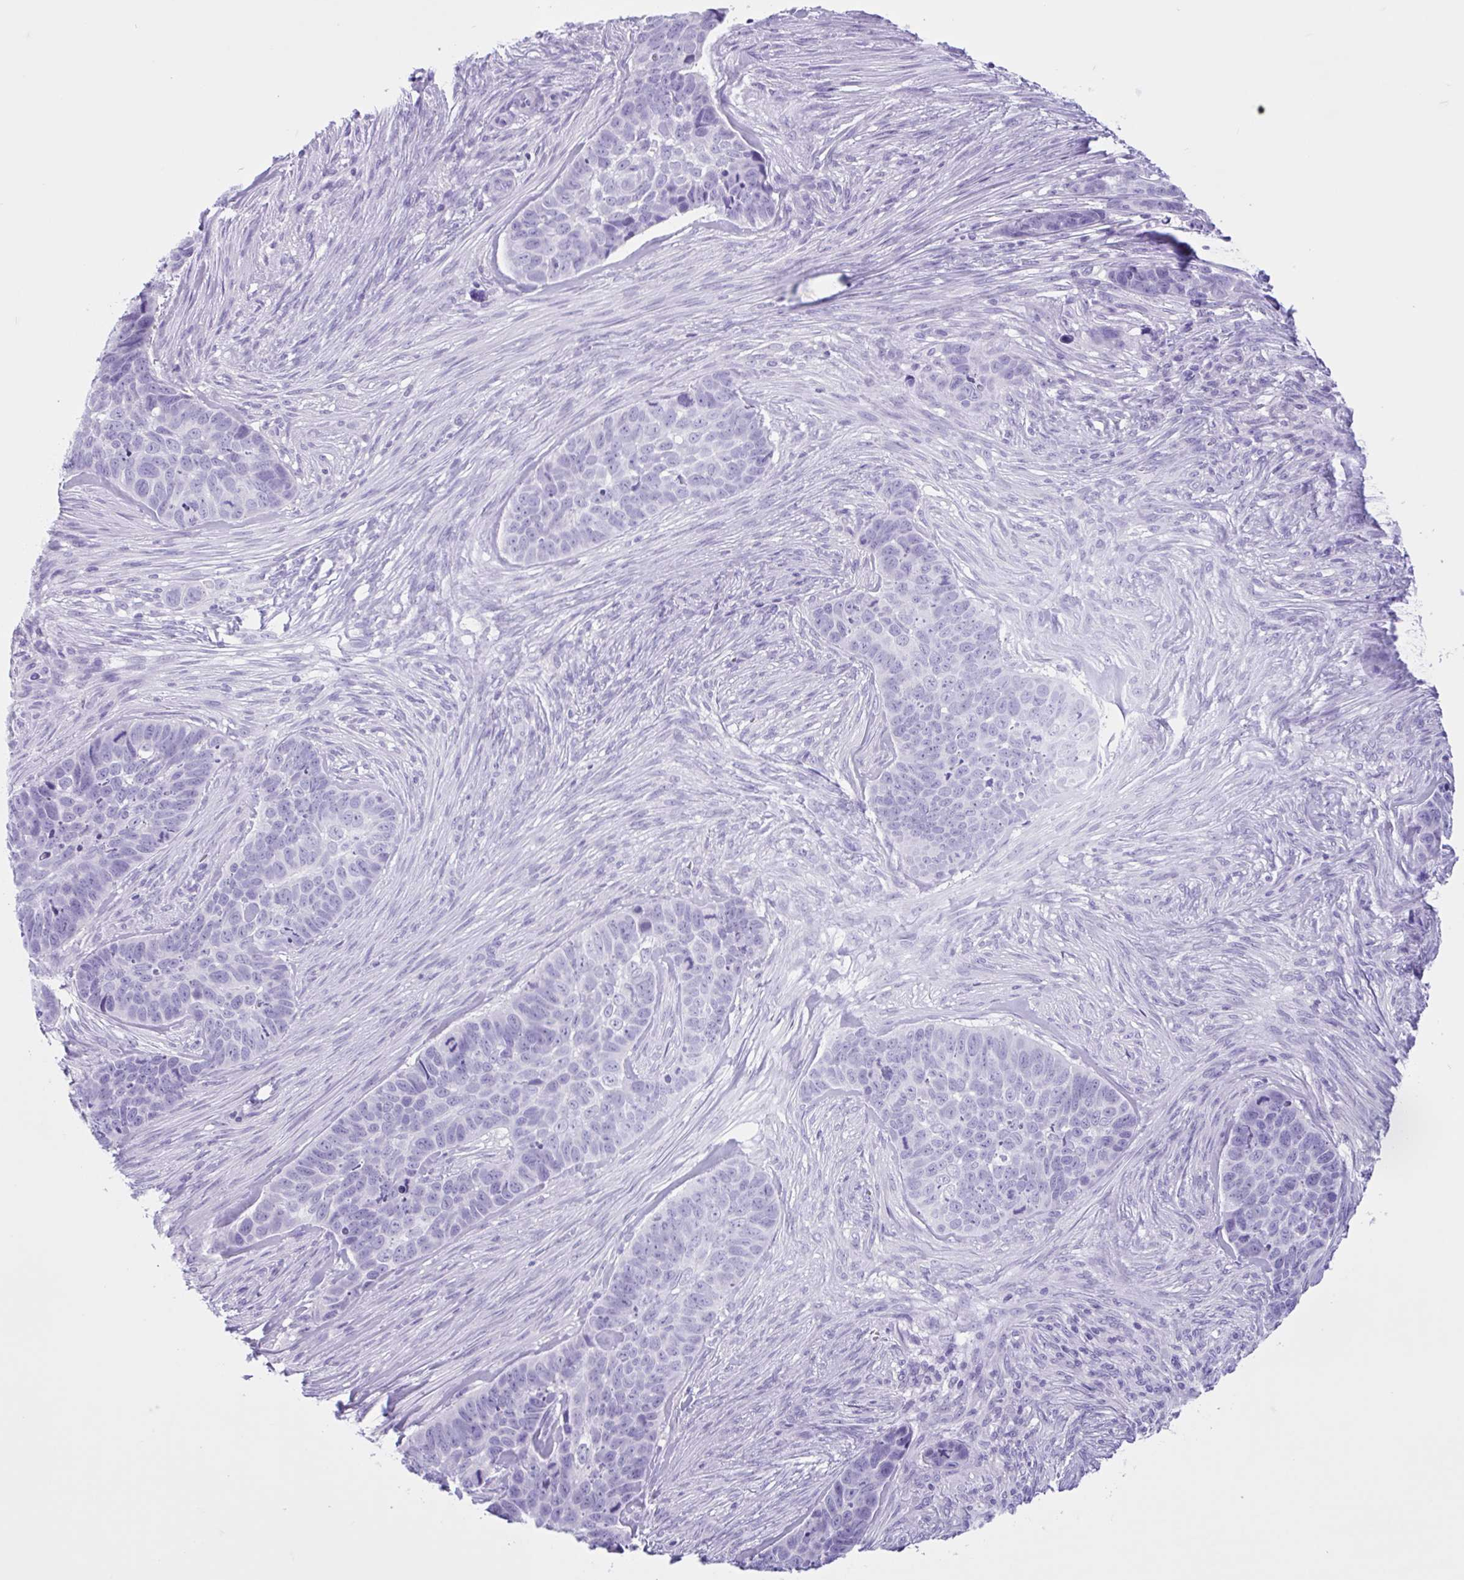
{"staining": {"intensity": "negative", "quantity": "none", "location": "none"}, "tissue": "skin cancer", "cell_type": "Tumor cells", "image_type": "cancer", "snomed": [{"axis": "morphology", "description": "Basal cell carcinoma"}, {"axis": "topography", "description": "Skin"}], "caption": "Immunohistochemical staining of skin cancer (basal cell carcinoma) exhibits no significant staining in tumor cells.", "gene": "ZNF319", "patient": {"sex": "female", "age": 82}}